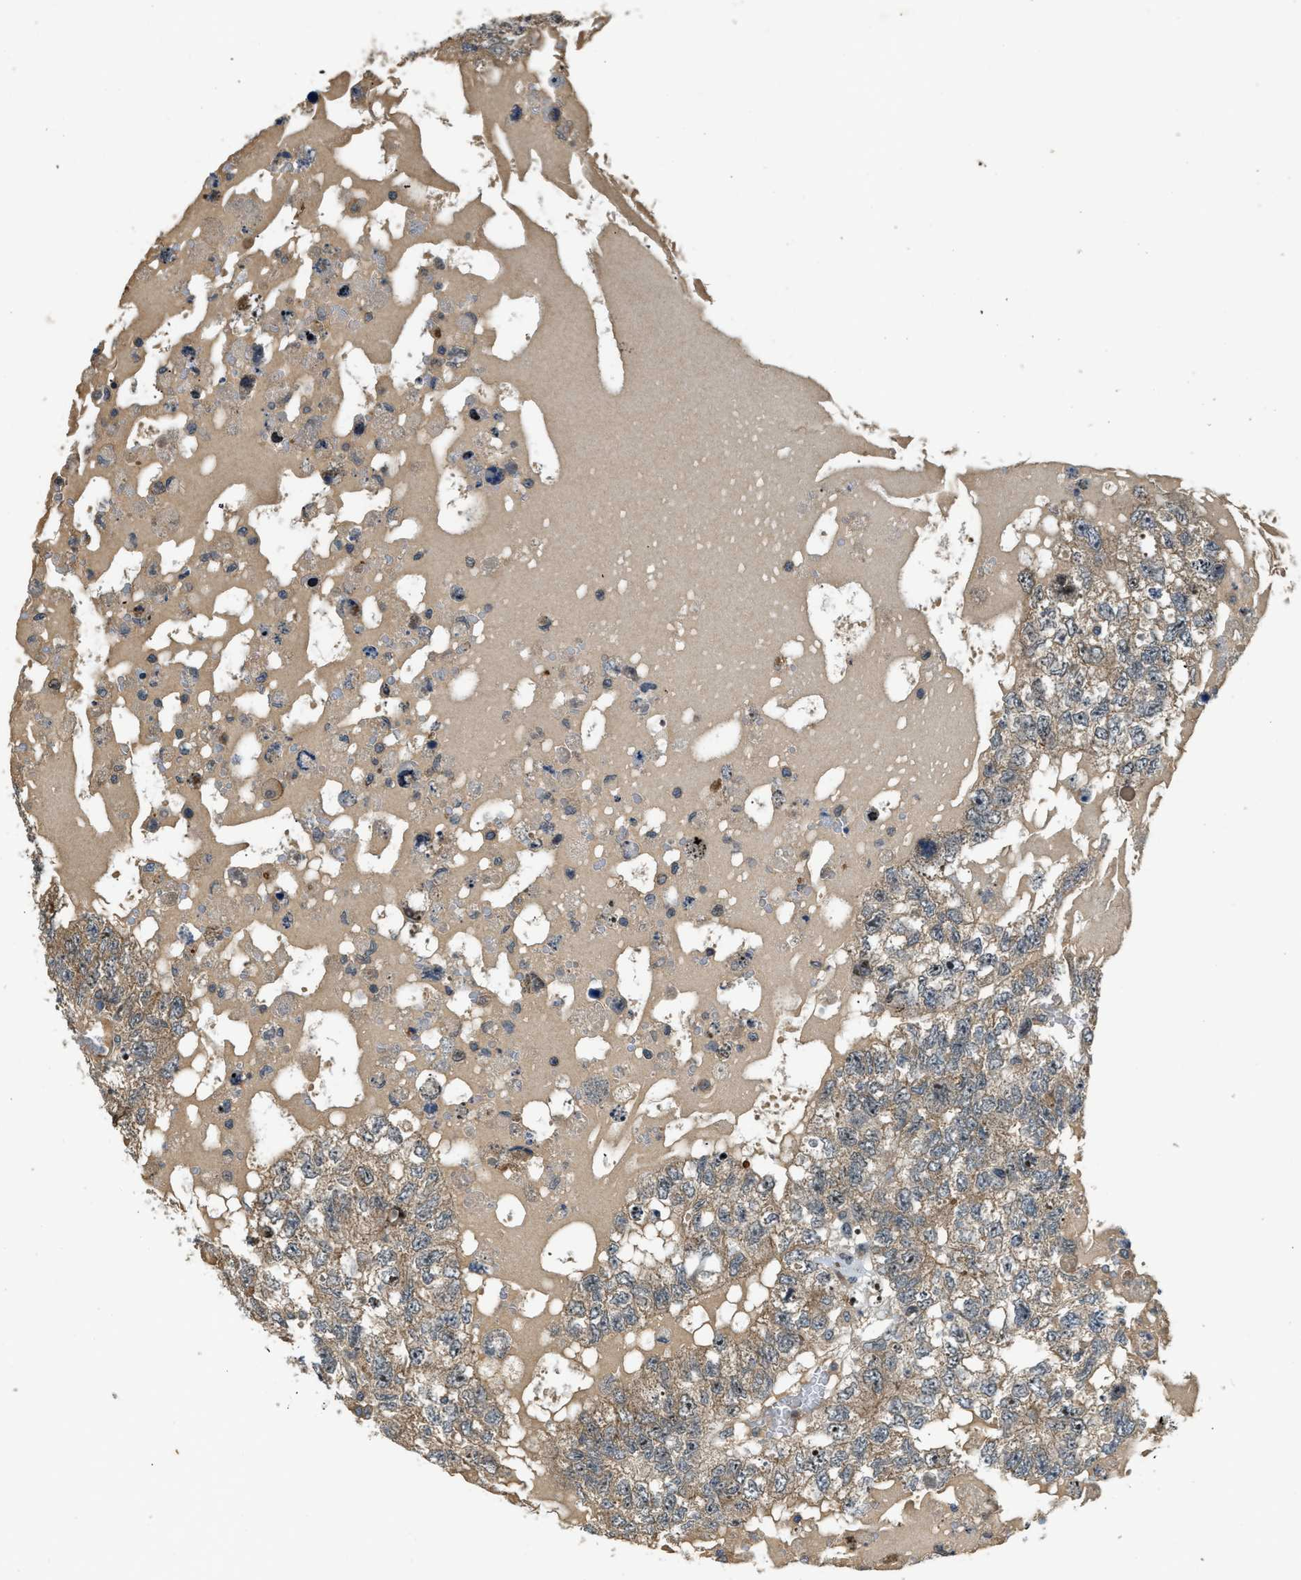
{"staining": {"intensity": "moderate", "quantity": "25%-75%", "location": "nuclear"}, "tissue": "testis cancer", "cell_type": "Tumor cells", "image_type": "cancer", "snomed": [{"axis": "morphology", "description": "Carcinoma, Embryonal, NOS"}, {"axis": "topography", "description": "Testis"}], "caption": "Protein staining exhibits moderate nuclear positivity in approximately 25%-75% of tumor cells in testis cancer.", "gene": "TRAPPC14", "patient": {"sex": "male", "age": 36}}